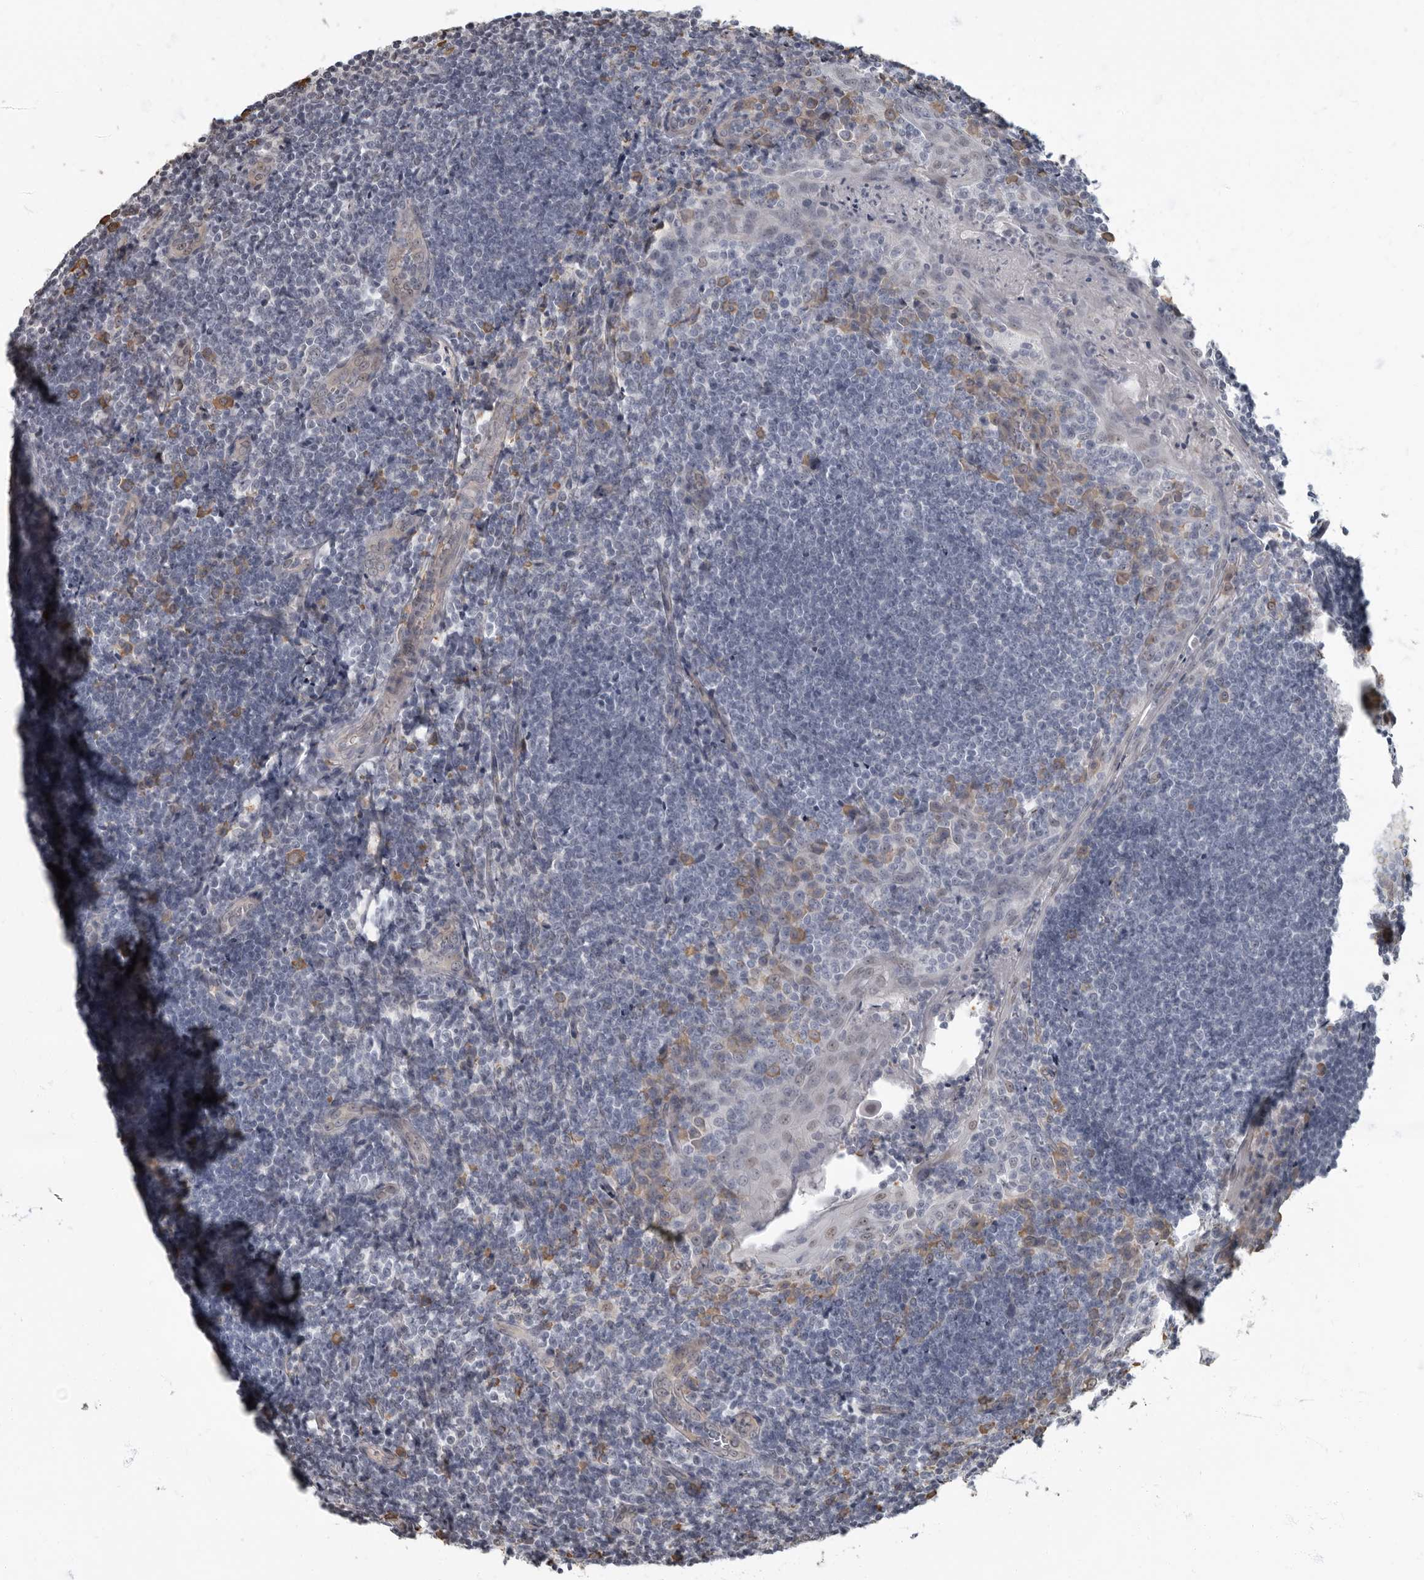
{"staining": {"intensity": "moderate", "quantity": "<25%", "location": "cytoplasmic/membranous"}, "tissue": "tonsil", "cell_type": "Germinal center cells", "image_type": "normal", "snomed": [{"axis": "morphology", "description": "Normal tissue, NOS"}, {"axis": "topography", "description": "Tonsil"}], "caption": "A brown stain labels moderate cytoplasmic/membranous staining of a protein in germinal center cells of benign tonsil. (IHC, brightfield microscopy, high magnification).", "gene": "ARHGEF10", "patient": {"sex": "male", "age": 27}}